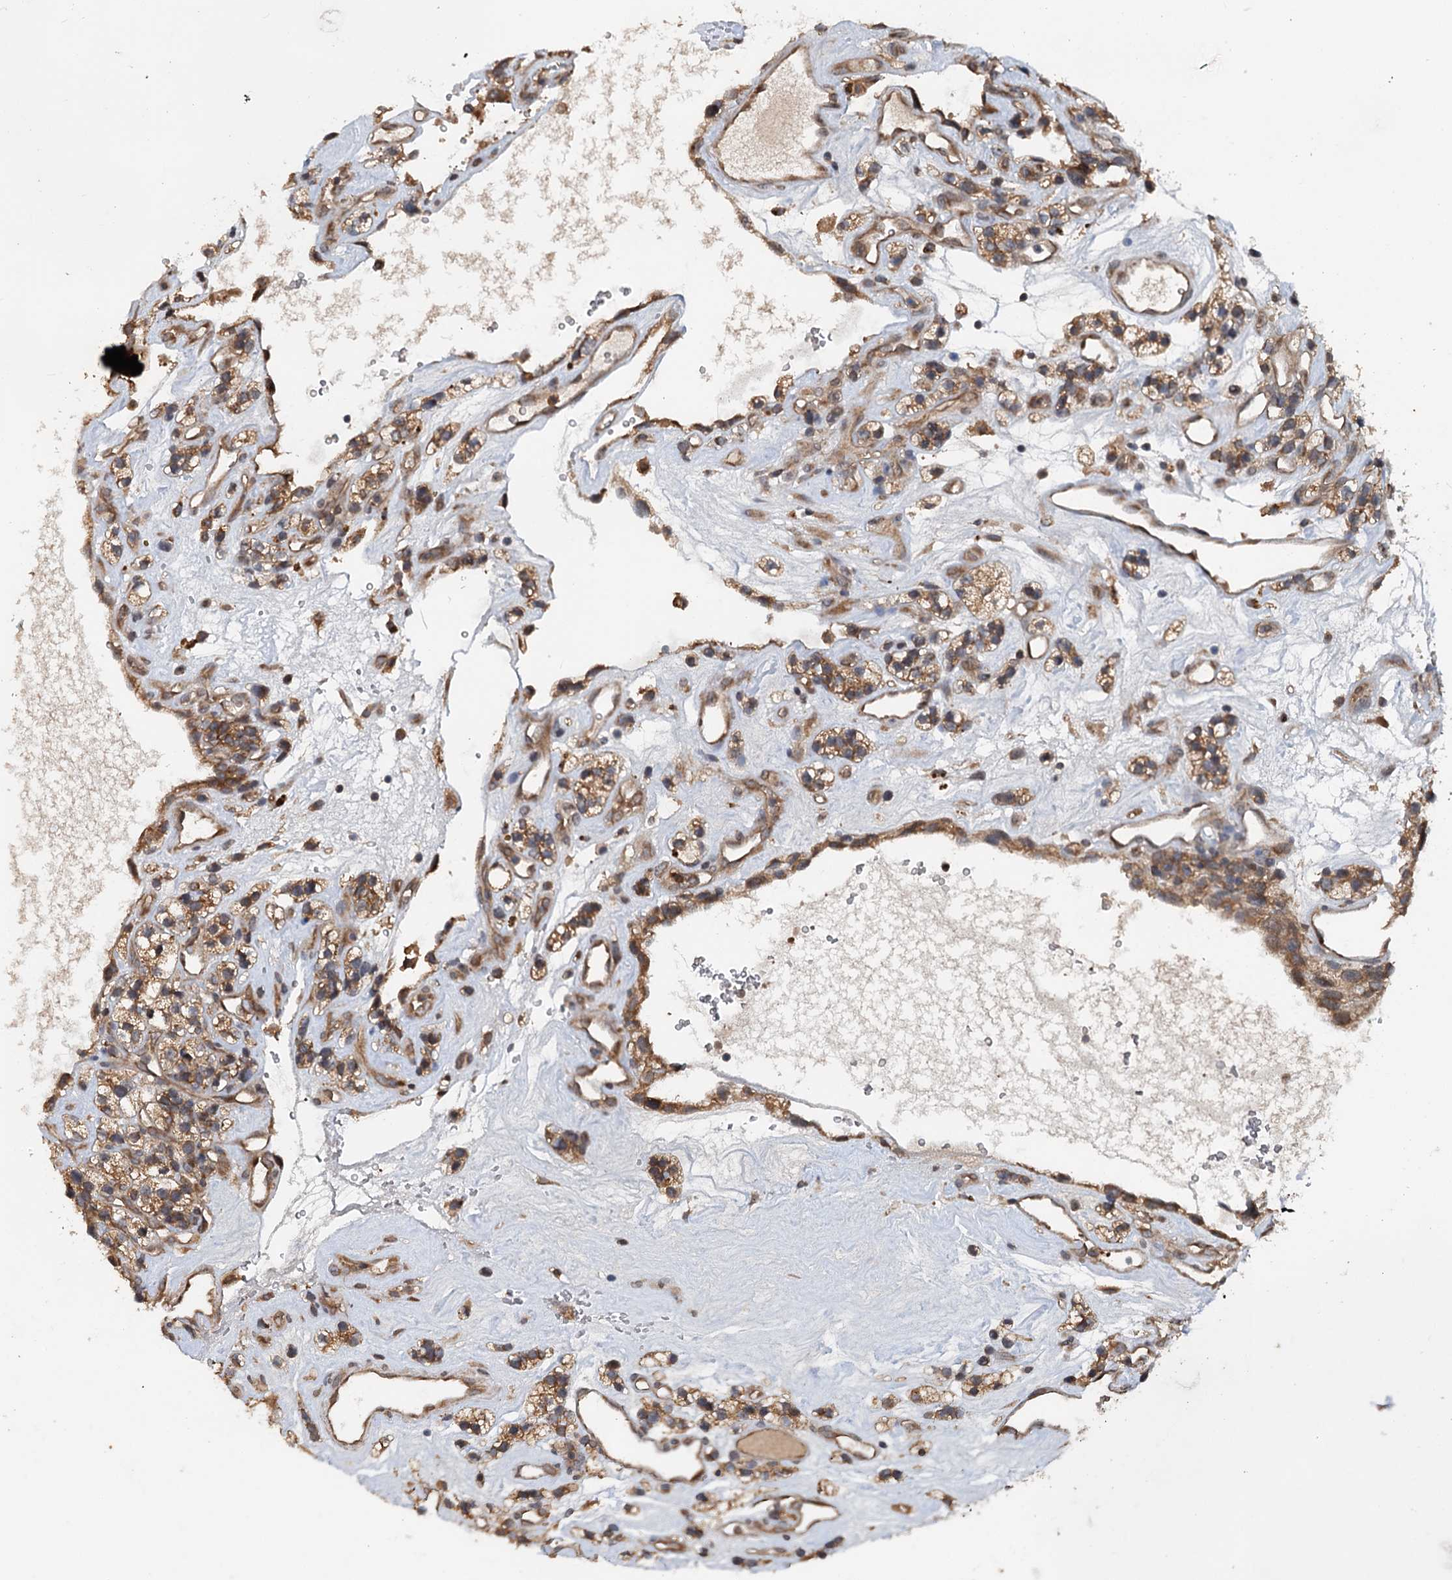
{"staining": {"intensity": "moderate", "quantity": ">75%", "location": "cytoplasmic/membranous"}, "tissue": "renal cancer", "cell_type": "Tumor cells", "image_type": "cancer", "snomed": [{"axis": "morphology", "description": "Adenocarcinoma, NOS"}, {"axis": "topography", "description": "Kidney"}], "caption": "Approximately >75% of tumor cells in human renal adenocarcinoma display moderate cytoplasmic/membranous protein expression as visualized by brown immunohistochemical staining.", "gene": "N4BP2L2", "patient": {"sex": "female", "age": 57}}